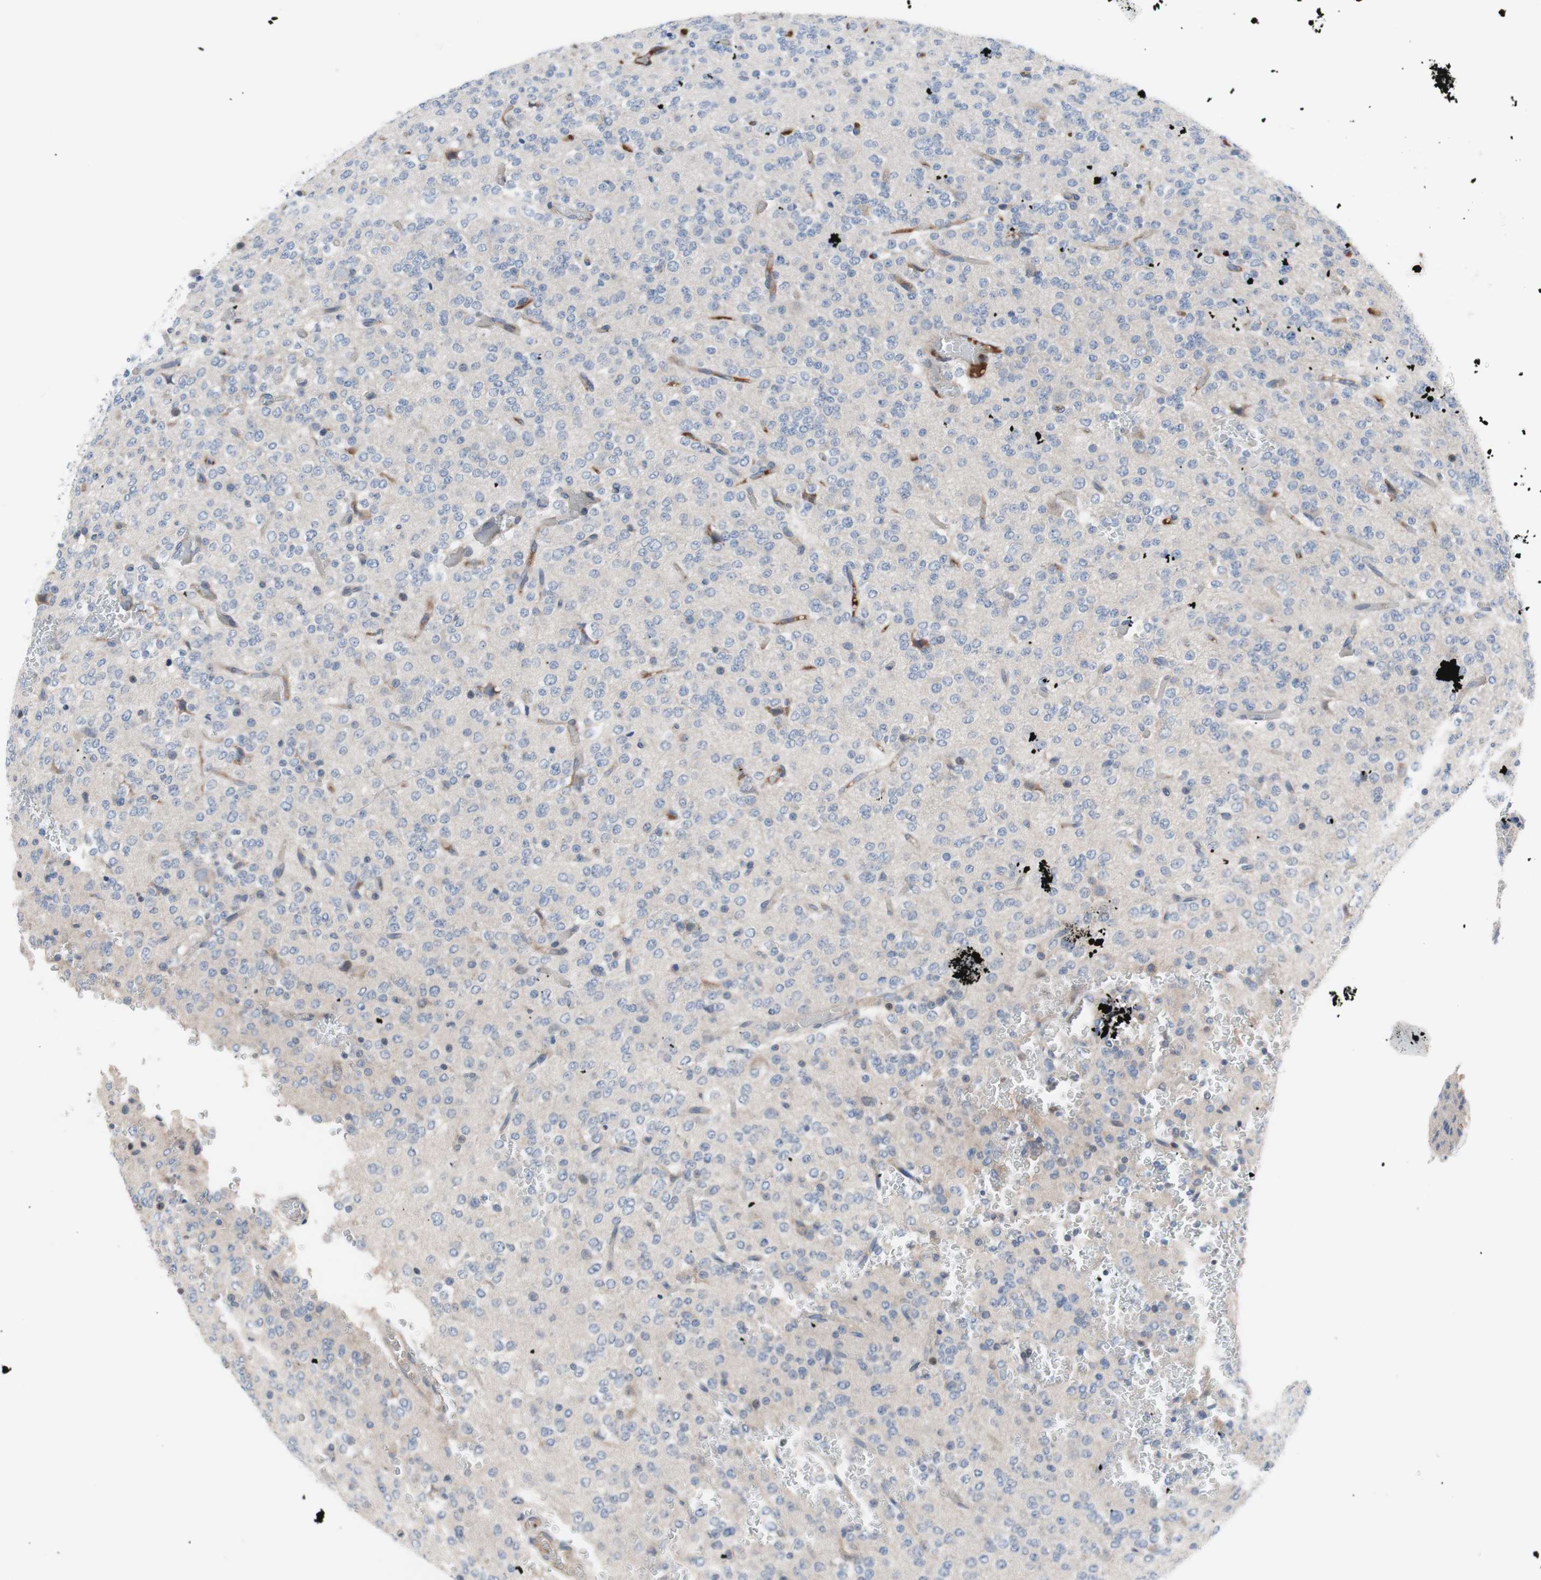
{"staining": {"intensity": "negative", "quantity": "none", "location": "none"}, "tissue": "glioma", "cell_type": "Tumor cells", "image_type": "cancer", "snomed": [{"axis": "morphology", "description": "Glioma, malignant, Low grade"}, {"axis": "topography", "description": "Brain"}], "caption": "Glioma was stained to show a protein in brown. There is no significant positivity in tumor cells.", "gene": "KANSL1", "patient": {"sex": "male", "age": 38}}